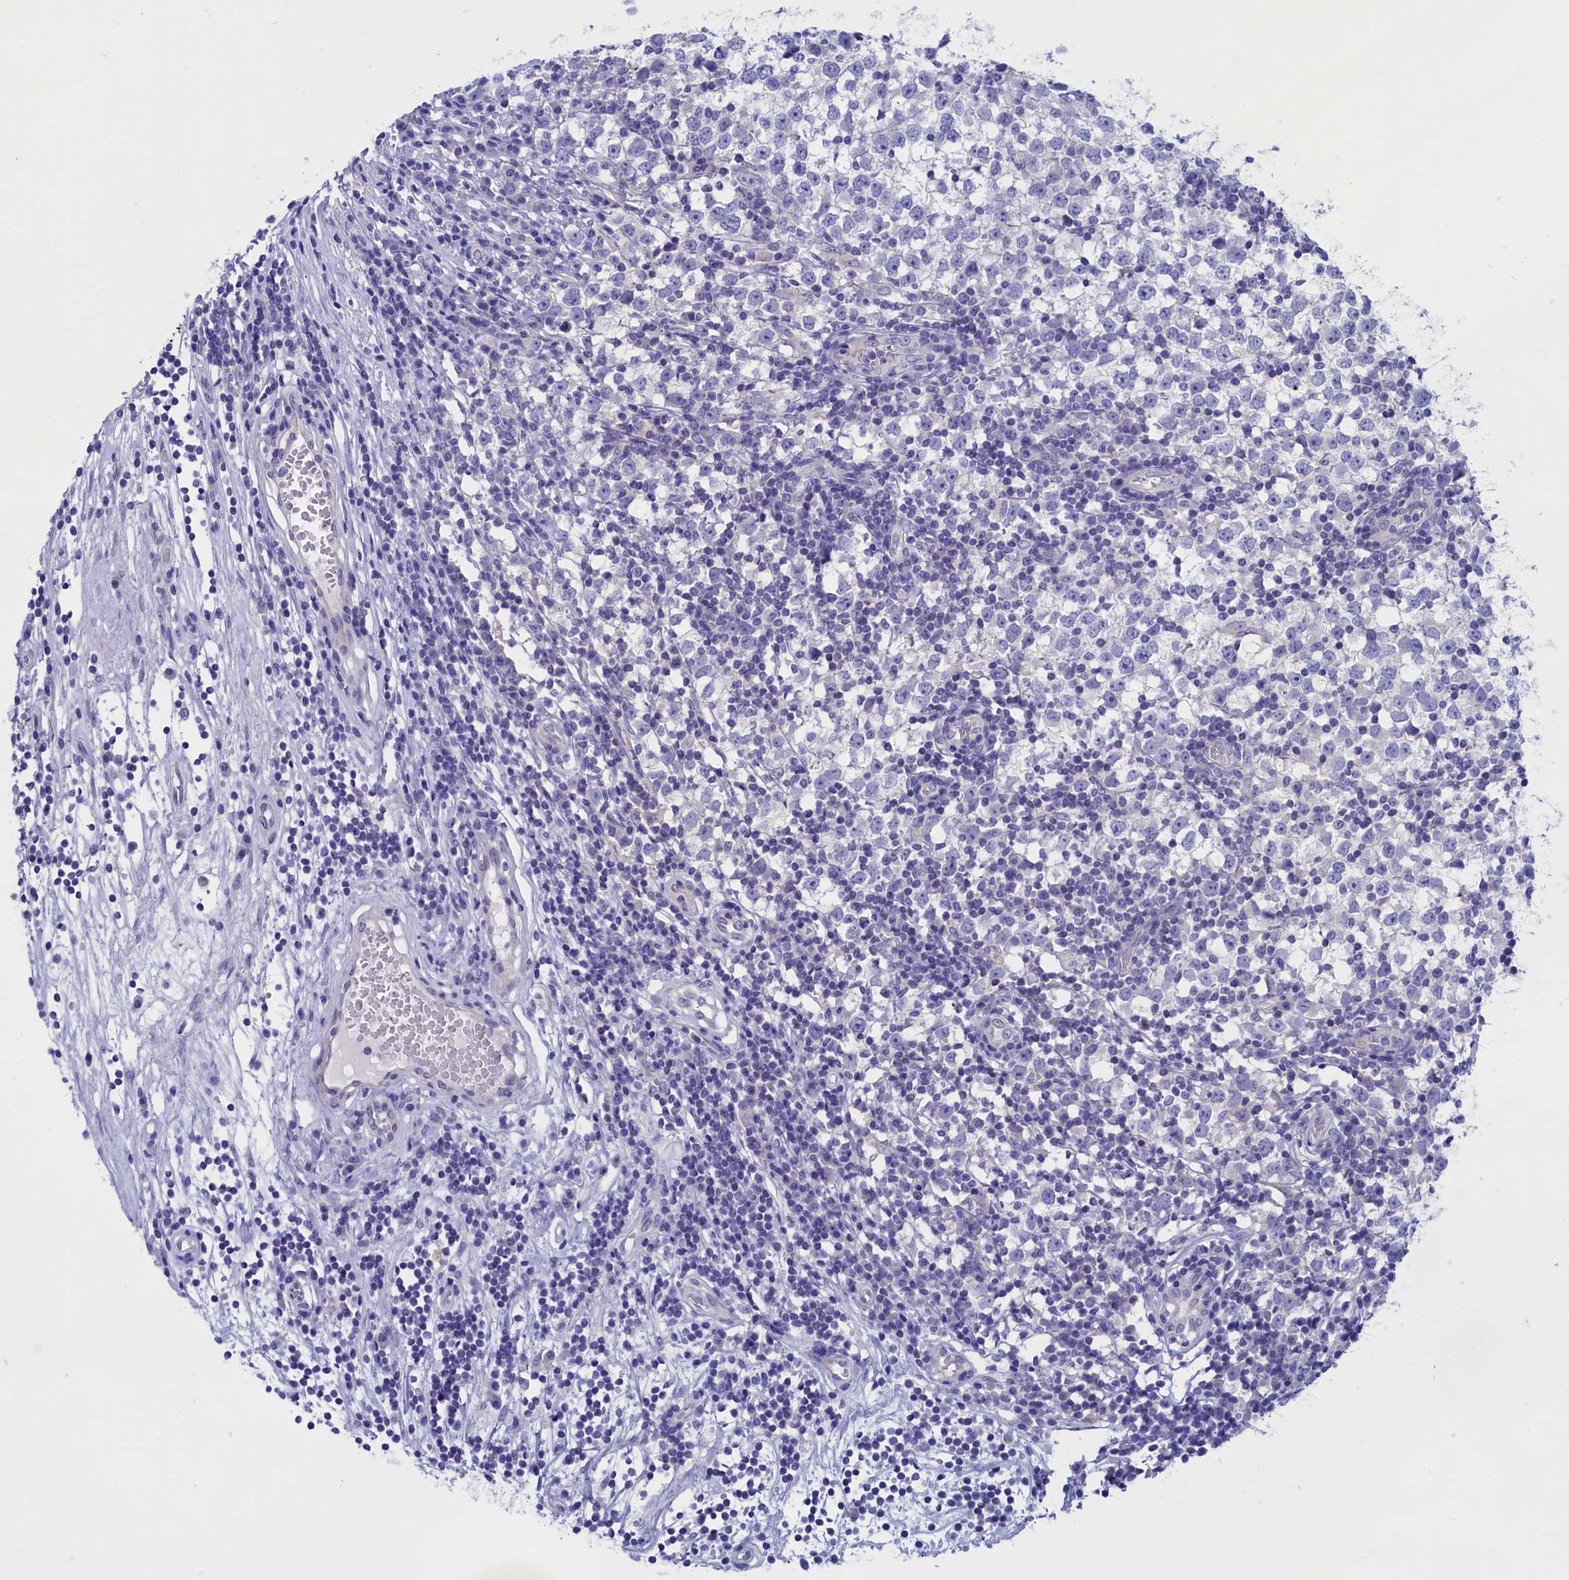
{"staining": {"intensity": "negative", "quantity": "none", "location": "none"}, "tissue": "testis cancer", "cell_type": "Tumor cells", "image_type": "cancer", "snomed": [{"axis": "morphology", "description": "Seminoma, NOS"}, {"axis": "topography", "description": "Testis"}], "caption": "Image shows no significant protein positivity in tumor cells of testis seminoma.", "gene": "VPS35L", "patient": {"sex": "male", "age": 65}}